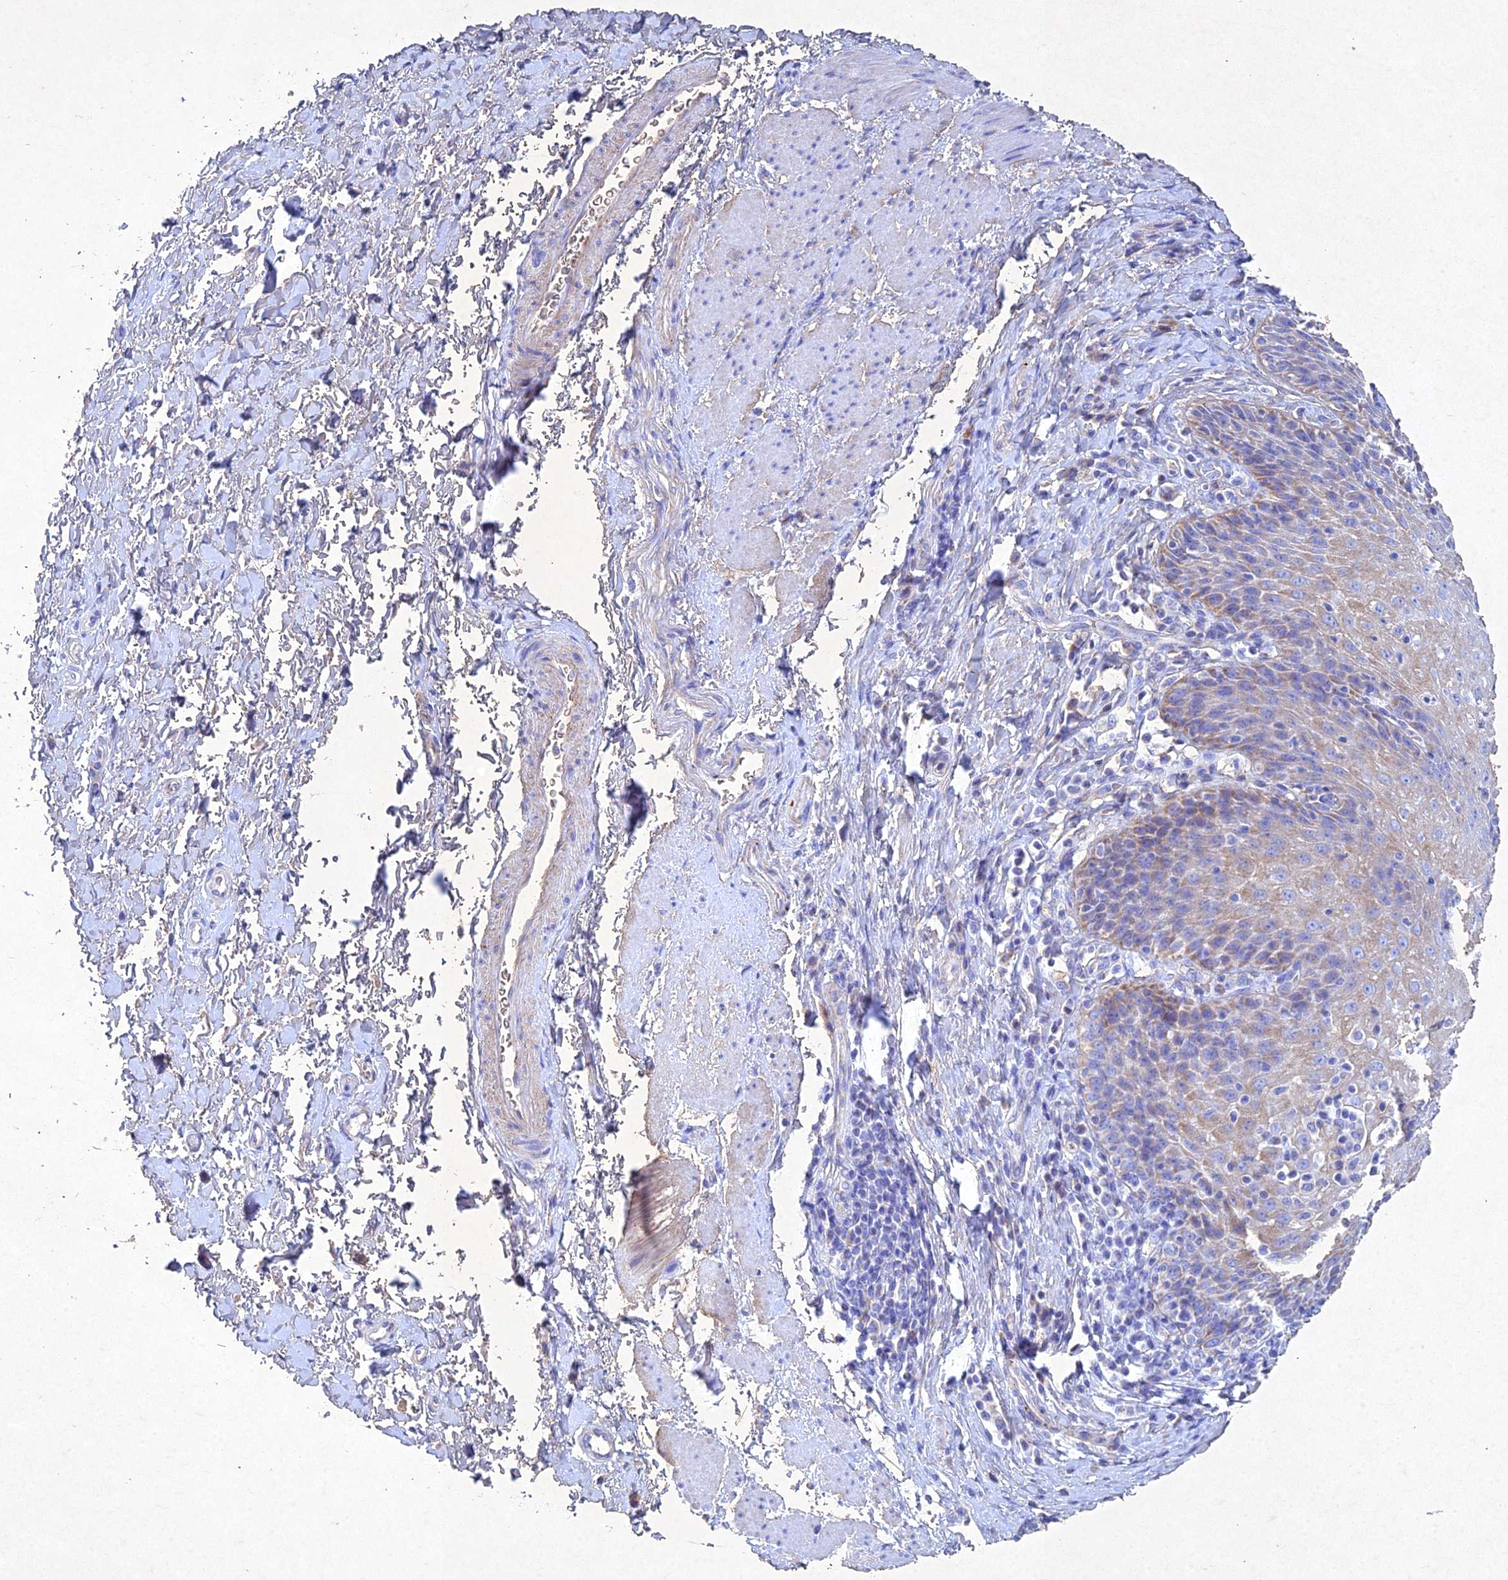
{"staining": {"intensity": "moderate", "quantity": "<25%", "location": "cytoplasmic/membranous"}, "tissue": "esophagus", "cell_type": "Squamous epithelial cells", "image_type": "normal", "snomed": [{"axis": "morphology", "description": "Normal tissue, NOS"}, {"axis": "topography", "description": "Esophagus"}], "caption": "Esophagus was stained to show a protein in brown. There is low levels of moderate cytoplasmic/membranous staining in about <25% of squamous epithelial cells. The staining is performed using DAB brown chromogen to label protein expression. The nuclei are counter-stained blue using hematoxylin.", "gene": "NDUFV1", "patient": {"sex": "female", "age": 61}}